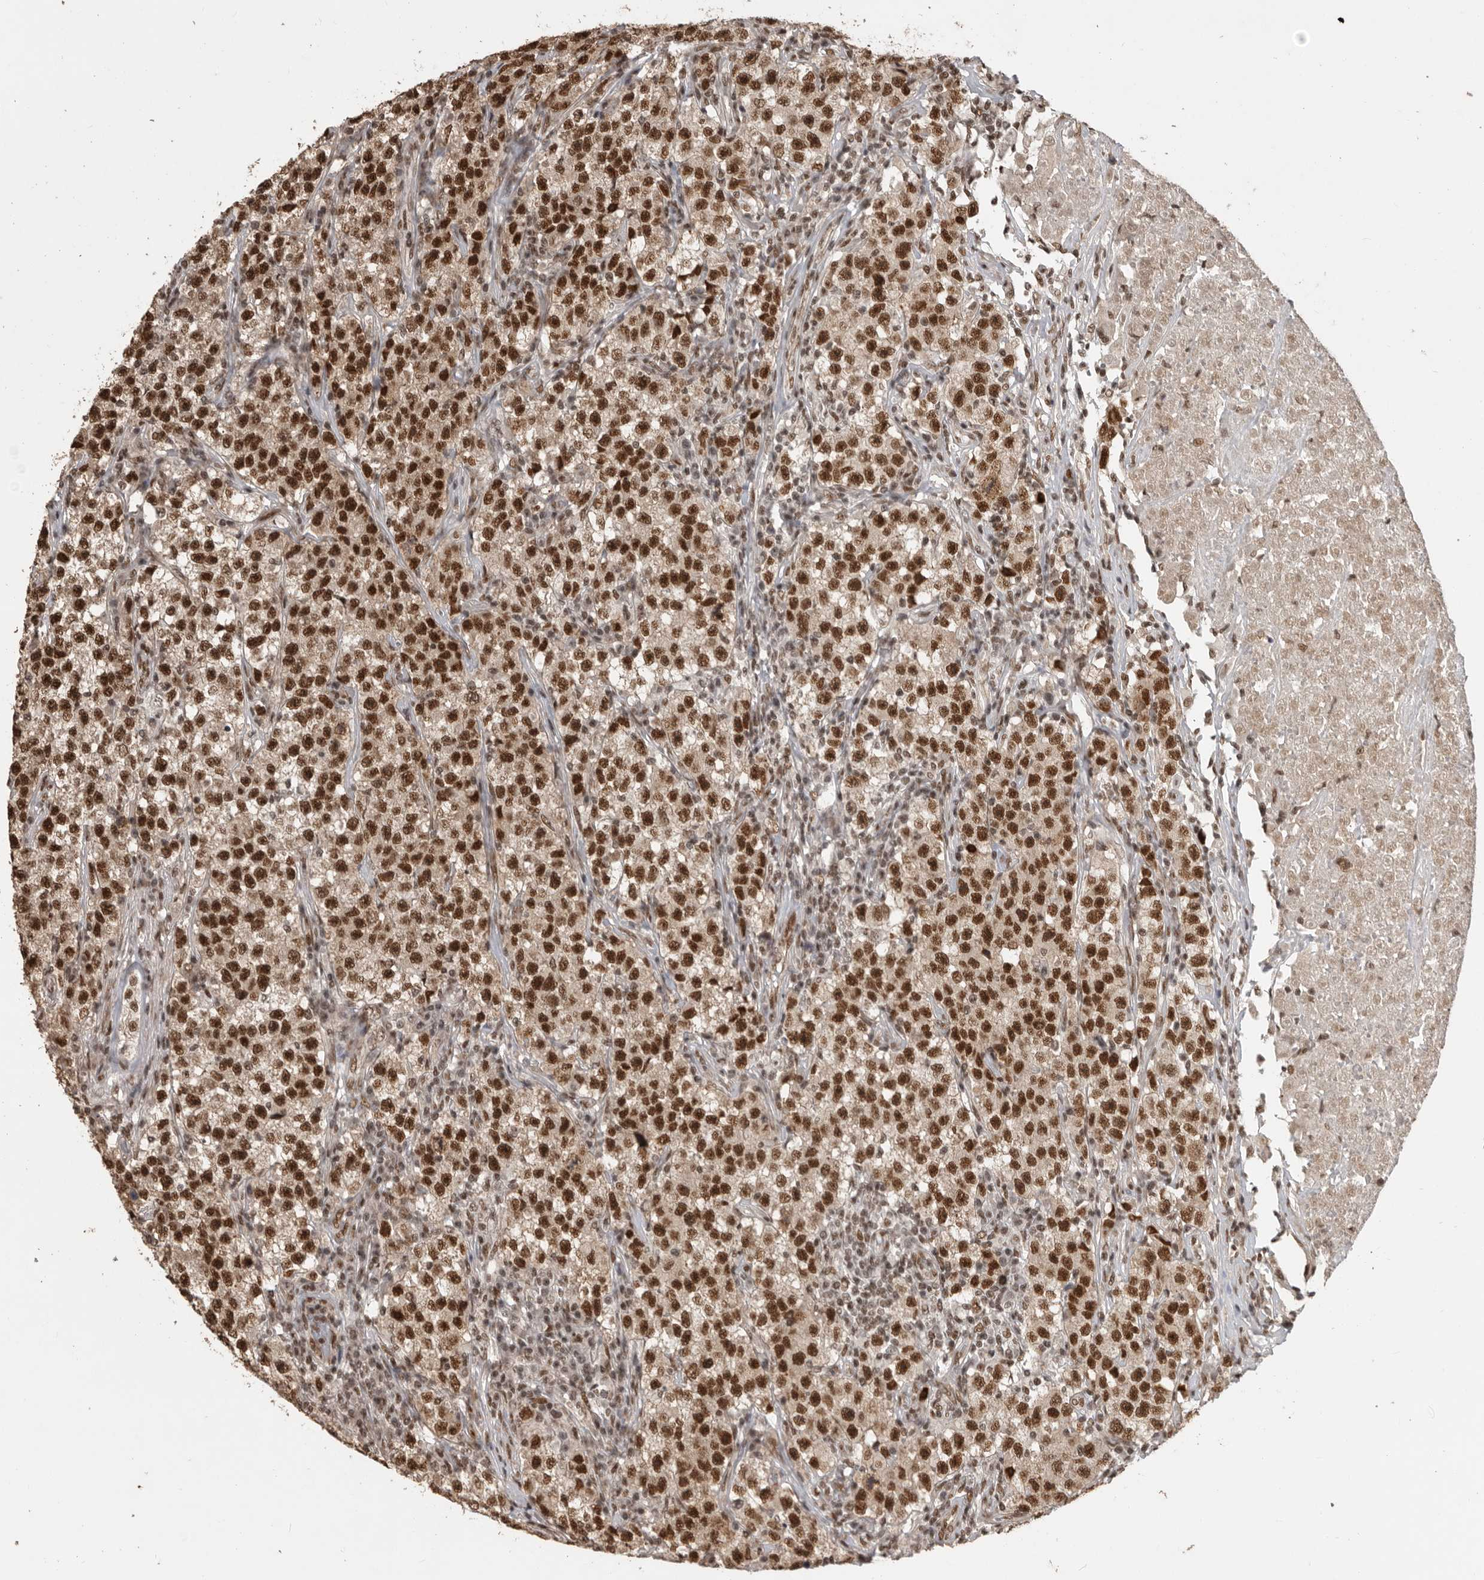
{"staining": {"intensity": "strong", "quantity": ">75%", "location": "nuclear"}, "tissue": "testis cancer", "cell_type": "Tumor cells", "image_type": "cancer", "snomed": [{"axis": "morphology", "description": "Seminoma, NOS"}, {"axis": "topography", "description": "Testis"}], "caption": "Protein expression analysis of testis seminoma demonstrates strong nuclear expression in about >75% of tumor cells.", "gene": "CBLL1", "patient": {"sex": "male", "age": 22}}